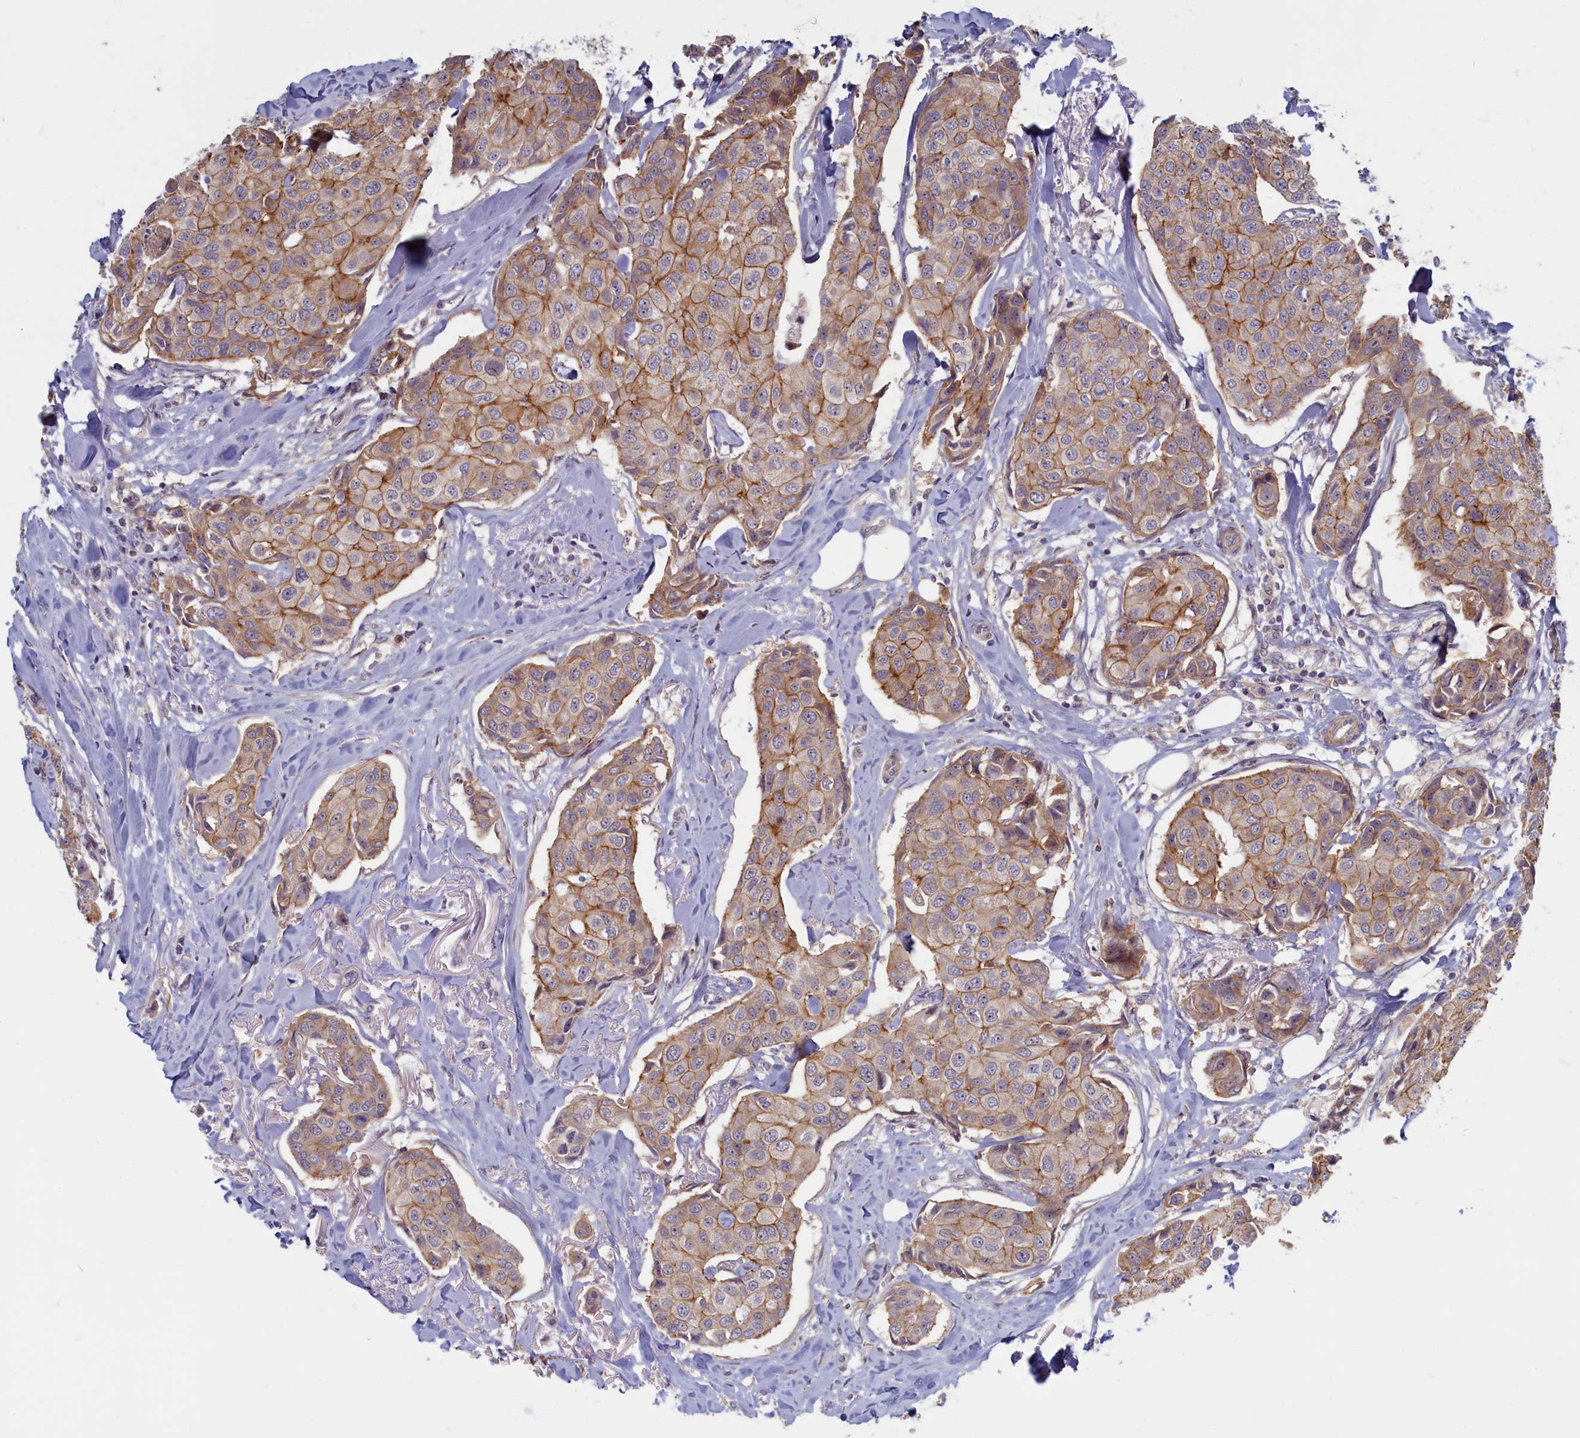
{"staining": {"intensity": "moderate", "quantity": ">75%", "location": "cytoplasmic/membranous"}, "tissue": "breast cancer", "cell_type": "Tumor cells", "image_type": "cancer", "snomed": [{"axis": "morphology", "description": "Duct carcinoma"}, {"axis": "topography", "description": "Breast"}], "caption": "Protein staining shows moderate cytoplasmic/membranous positivity in about >75% of tumor cells in breast infiltrating ductal carcinoma. Using DAB (brown) and hematoxylin (blue) stains, captured at high magnification using brightfield microscopy.", "gene": "TRPM4", "patient": {"sex": "female", "age": 80}}